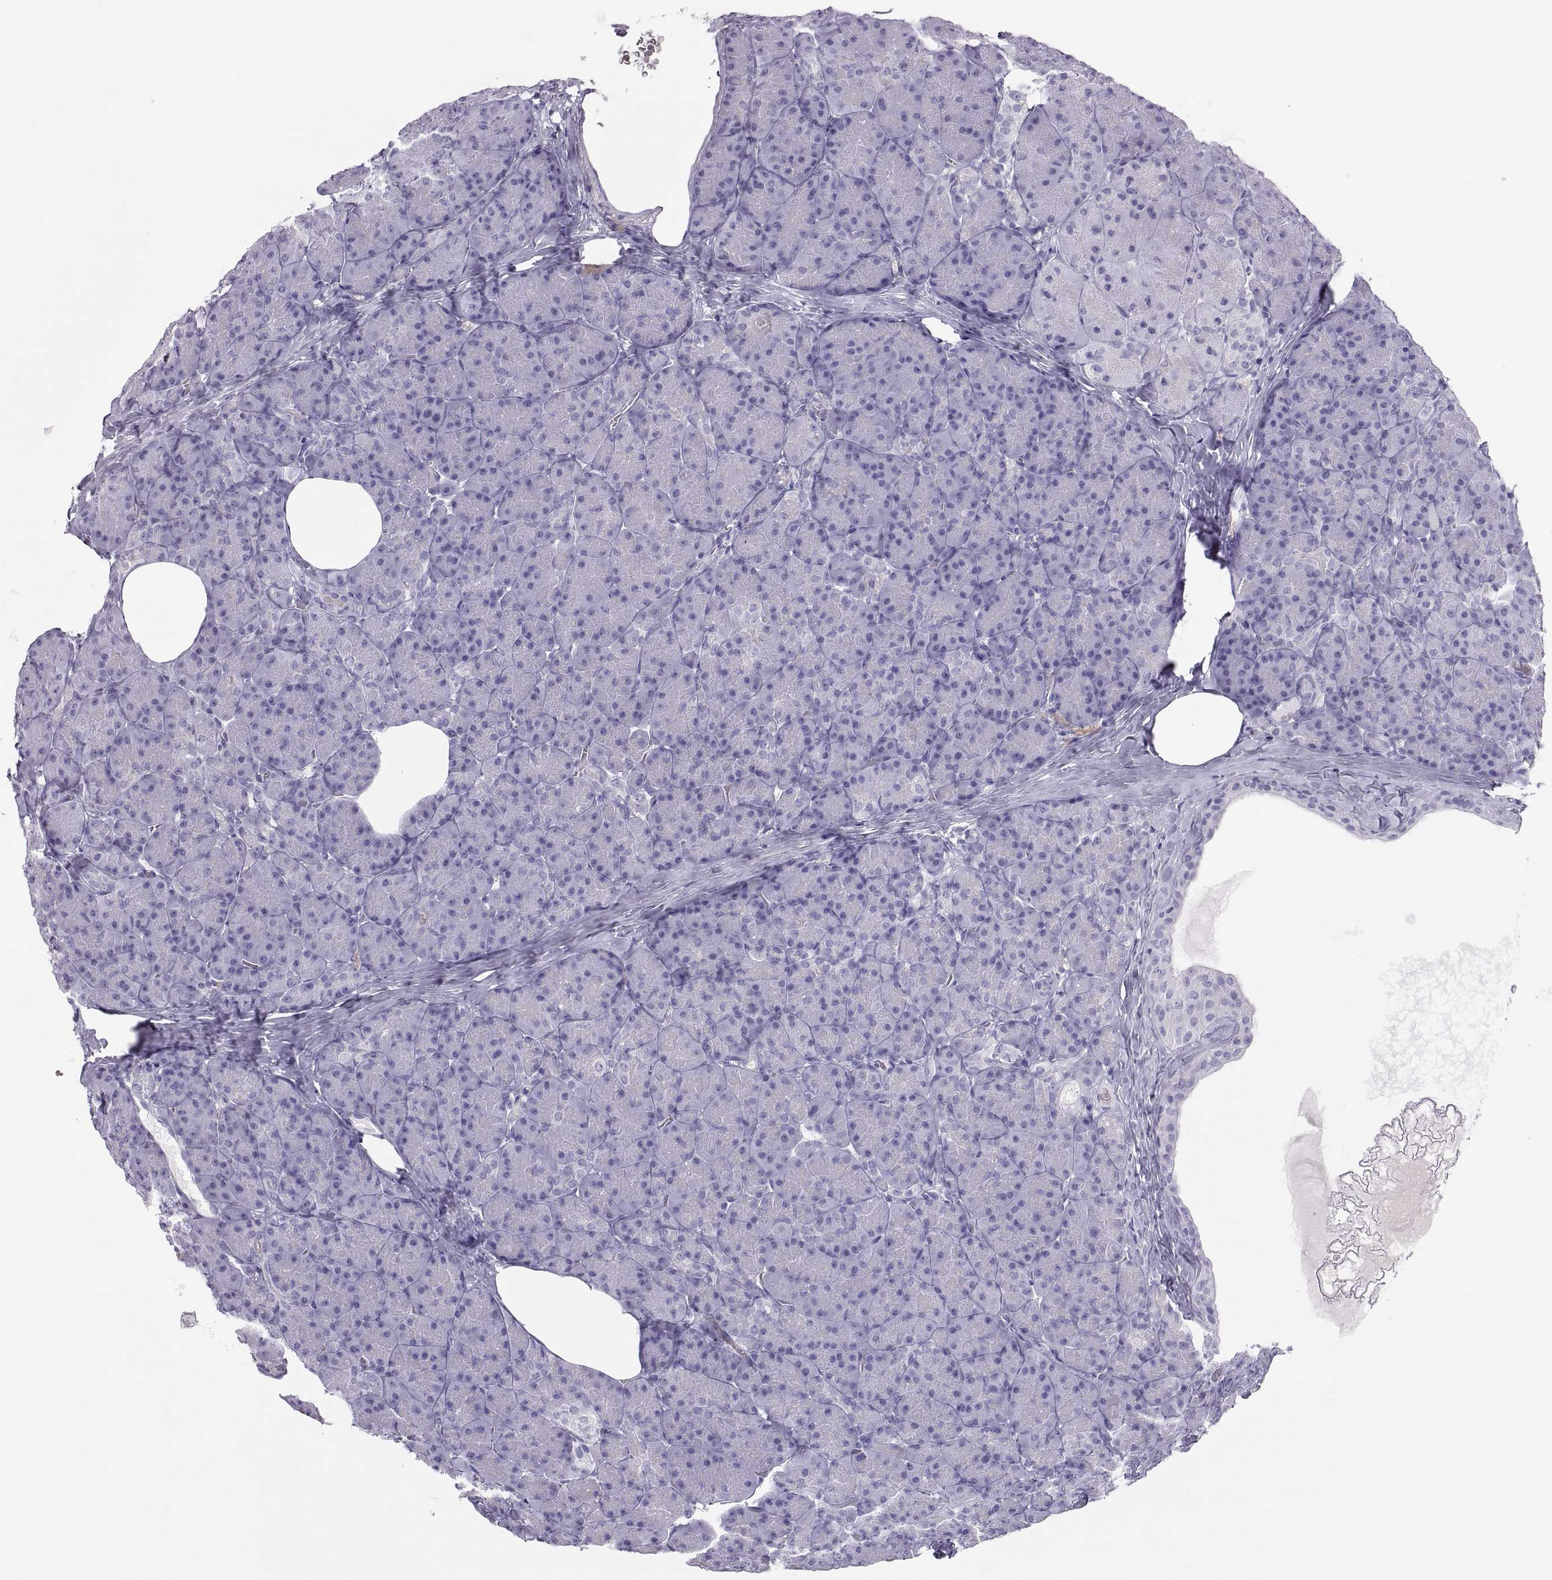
{"staining": {"intensity": "negative", "quantity": "none", "location": "none"}, "tissue": "pancreas", "cell_type": "Exocrine glandular cells", "image_type": "normal", "snomed": [{"axis": "morphology", "description": "Normal tissue, NOS"}, {"axis": "topography", "description": "Pancreas"}], "caption": "Exocrine glandular cells are negative for protein expression in benign human pancreas. (DAB (3,3'-diaminobenzidine) immunohistochemistry with hematoxylin counter stain).", "gene": "SEMG1", "patient": {"sex": "male", "age": 57}}